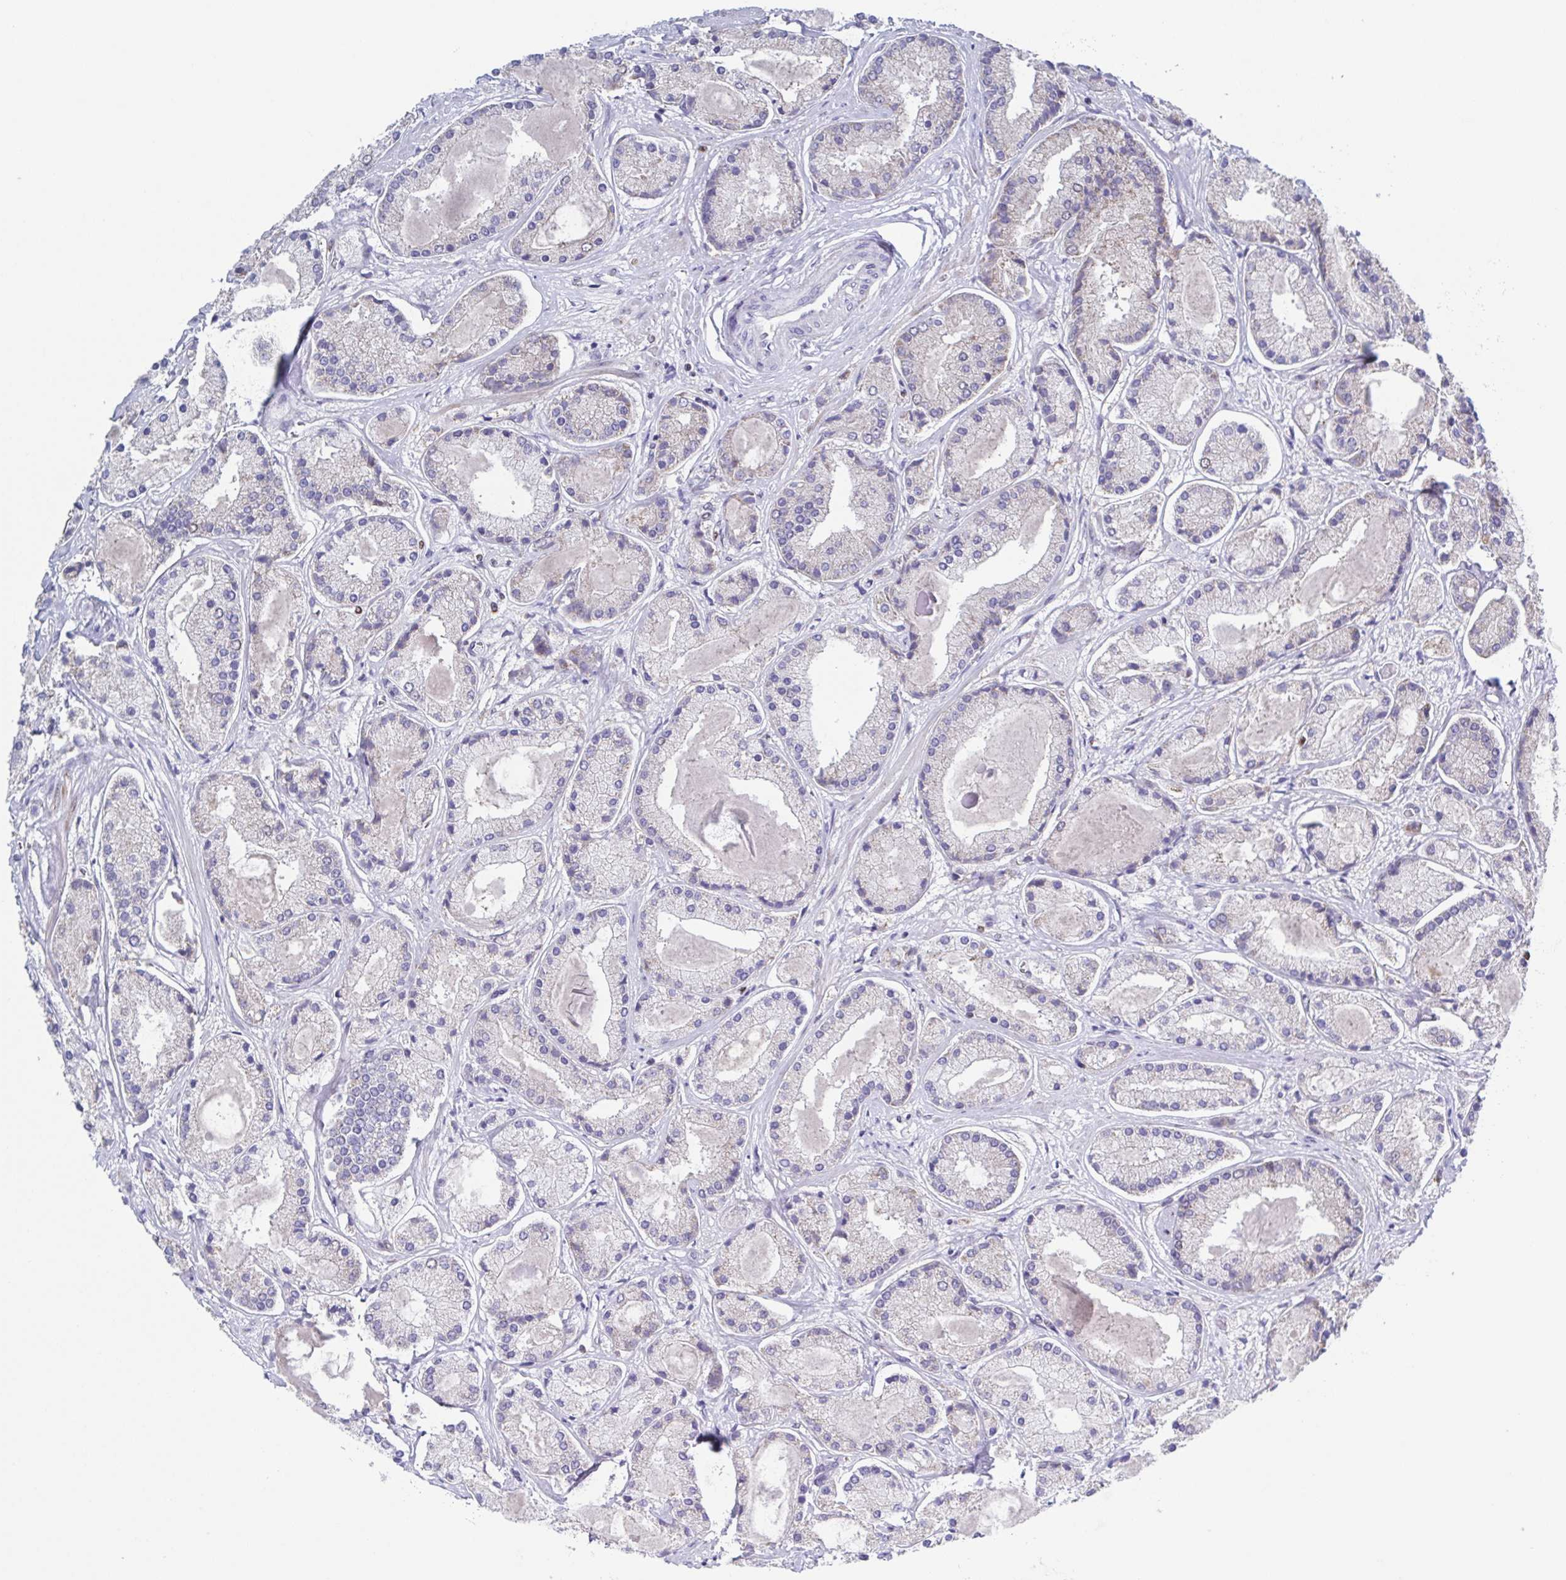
{"staining": {"intensity": "negative", "quantity": "none", "location": "none"}, "tissue": "prostate cancer", "cell_type": "Tumor cells", "image_type": "cancer", "snomed": [{"axis": "morphology", "description": "Adenocarcinoma, High grade"}, {"axis": "topography", "description": "Prostate"}], "caption": "A high-resolution histopathology image shows immunohistochemistry (IHC) staining of prostate cancer, which displays no significant expression in tumor cells.", "gene": "PBOV1", "patient": {"sex": "male", "age": 67}}